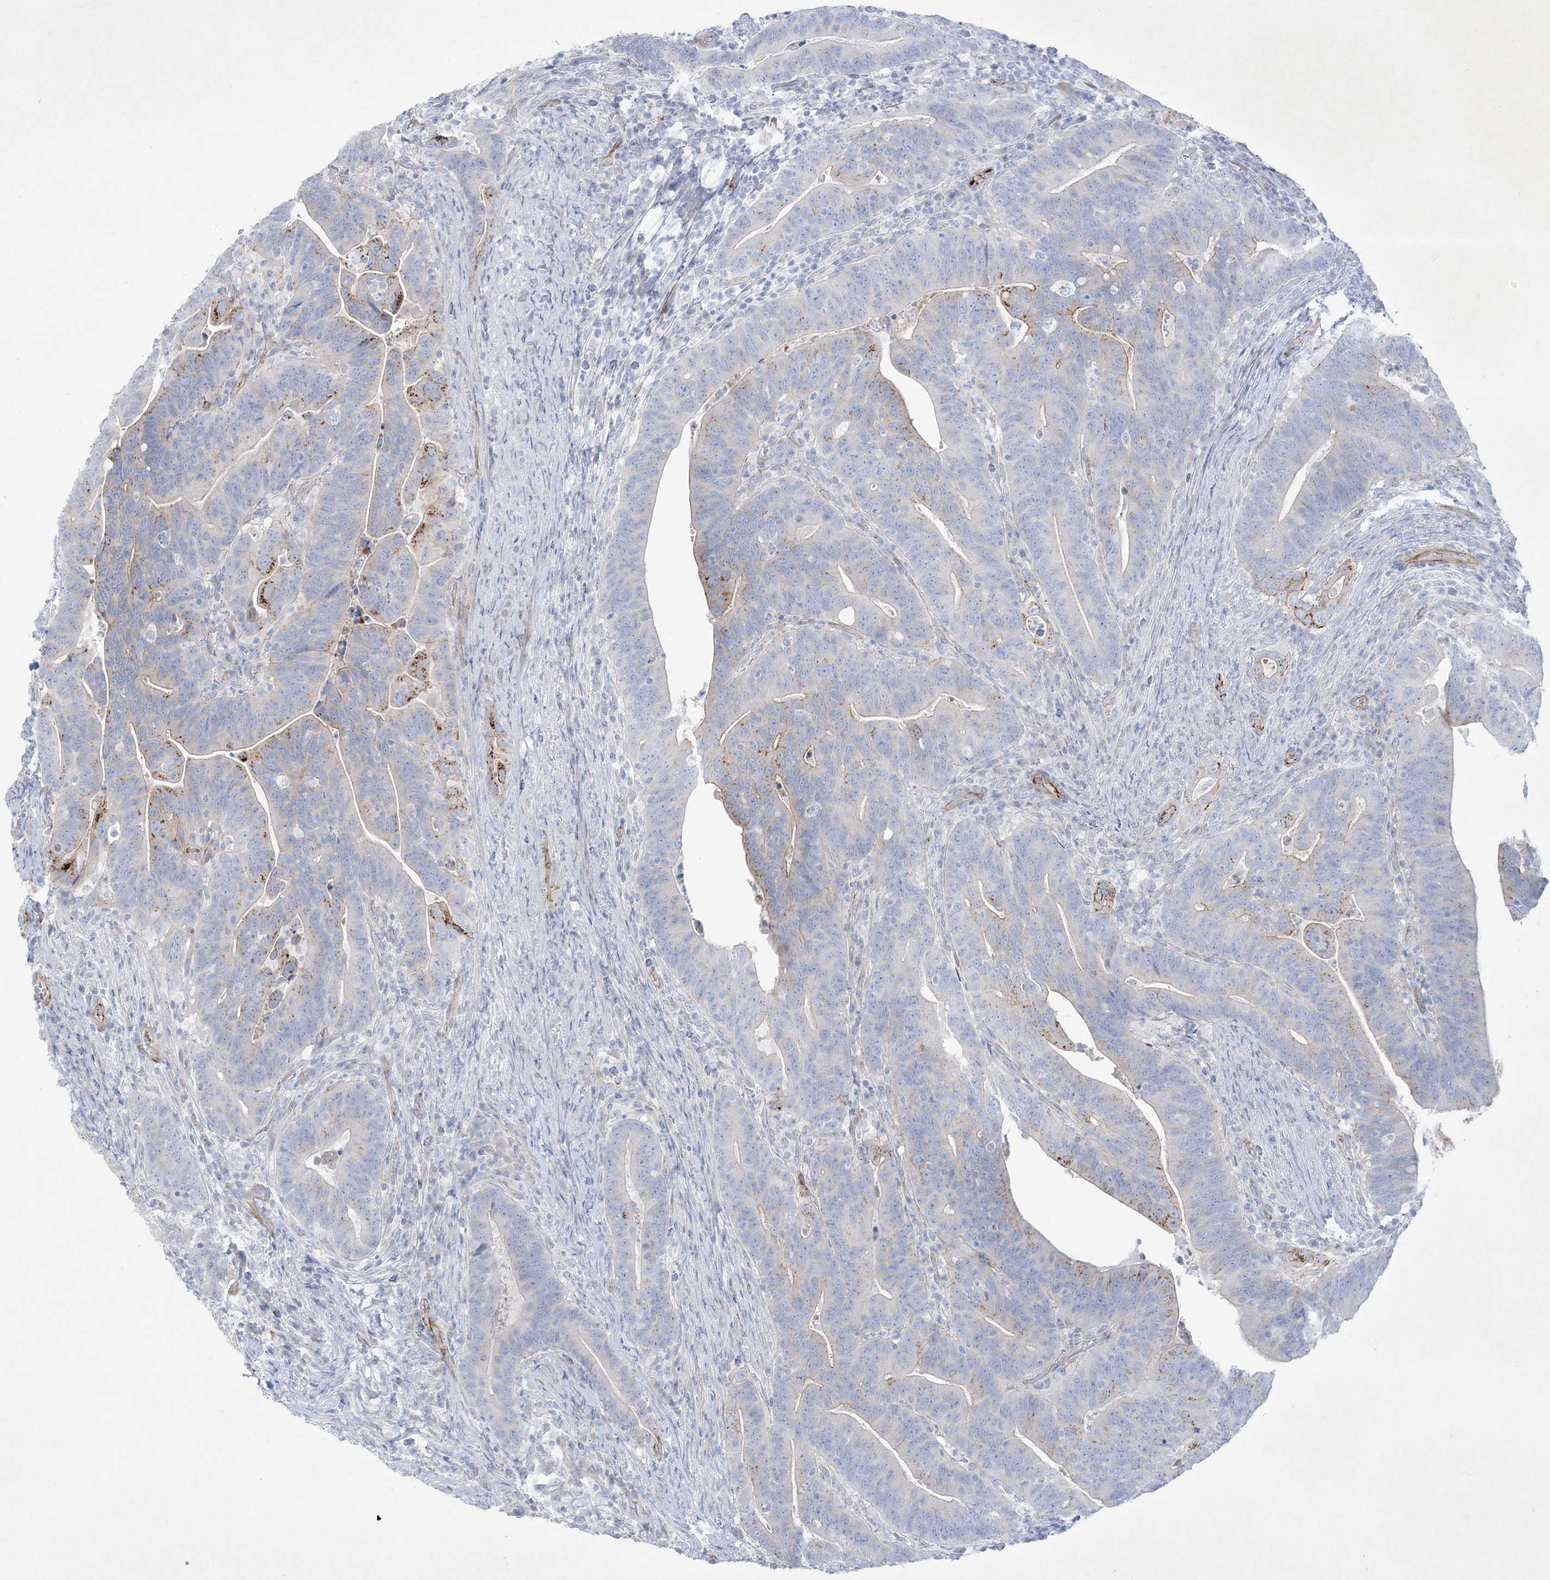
{"staining": {"intensity": "moderate", "quantity": "<25%", "location": "cytoplasmic/membranous"}, "tissue": "colorectal cancer", "cell_type": "Tumor cells", "image_type": "cancer", "snomed": [{"axis": "morphology", "description": "Adenocarcinoma, NOS"}, {"axis": "topography", "description": "Colon"}], "caption": "This image shows colorectal adenocarcinoma stained with immunohistochemistry (IHC) to label a protein in brown. The cytoplasmic/membranous of tumor cells show moderate positivity for the protein. Nuclei are counter-stained blue.", "gene": "B3GNT7", "patient": {"sex": "female", "age": 66}}